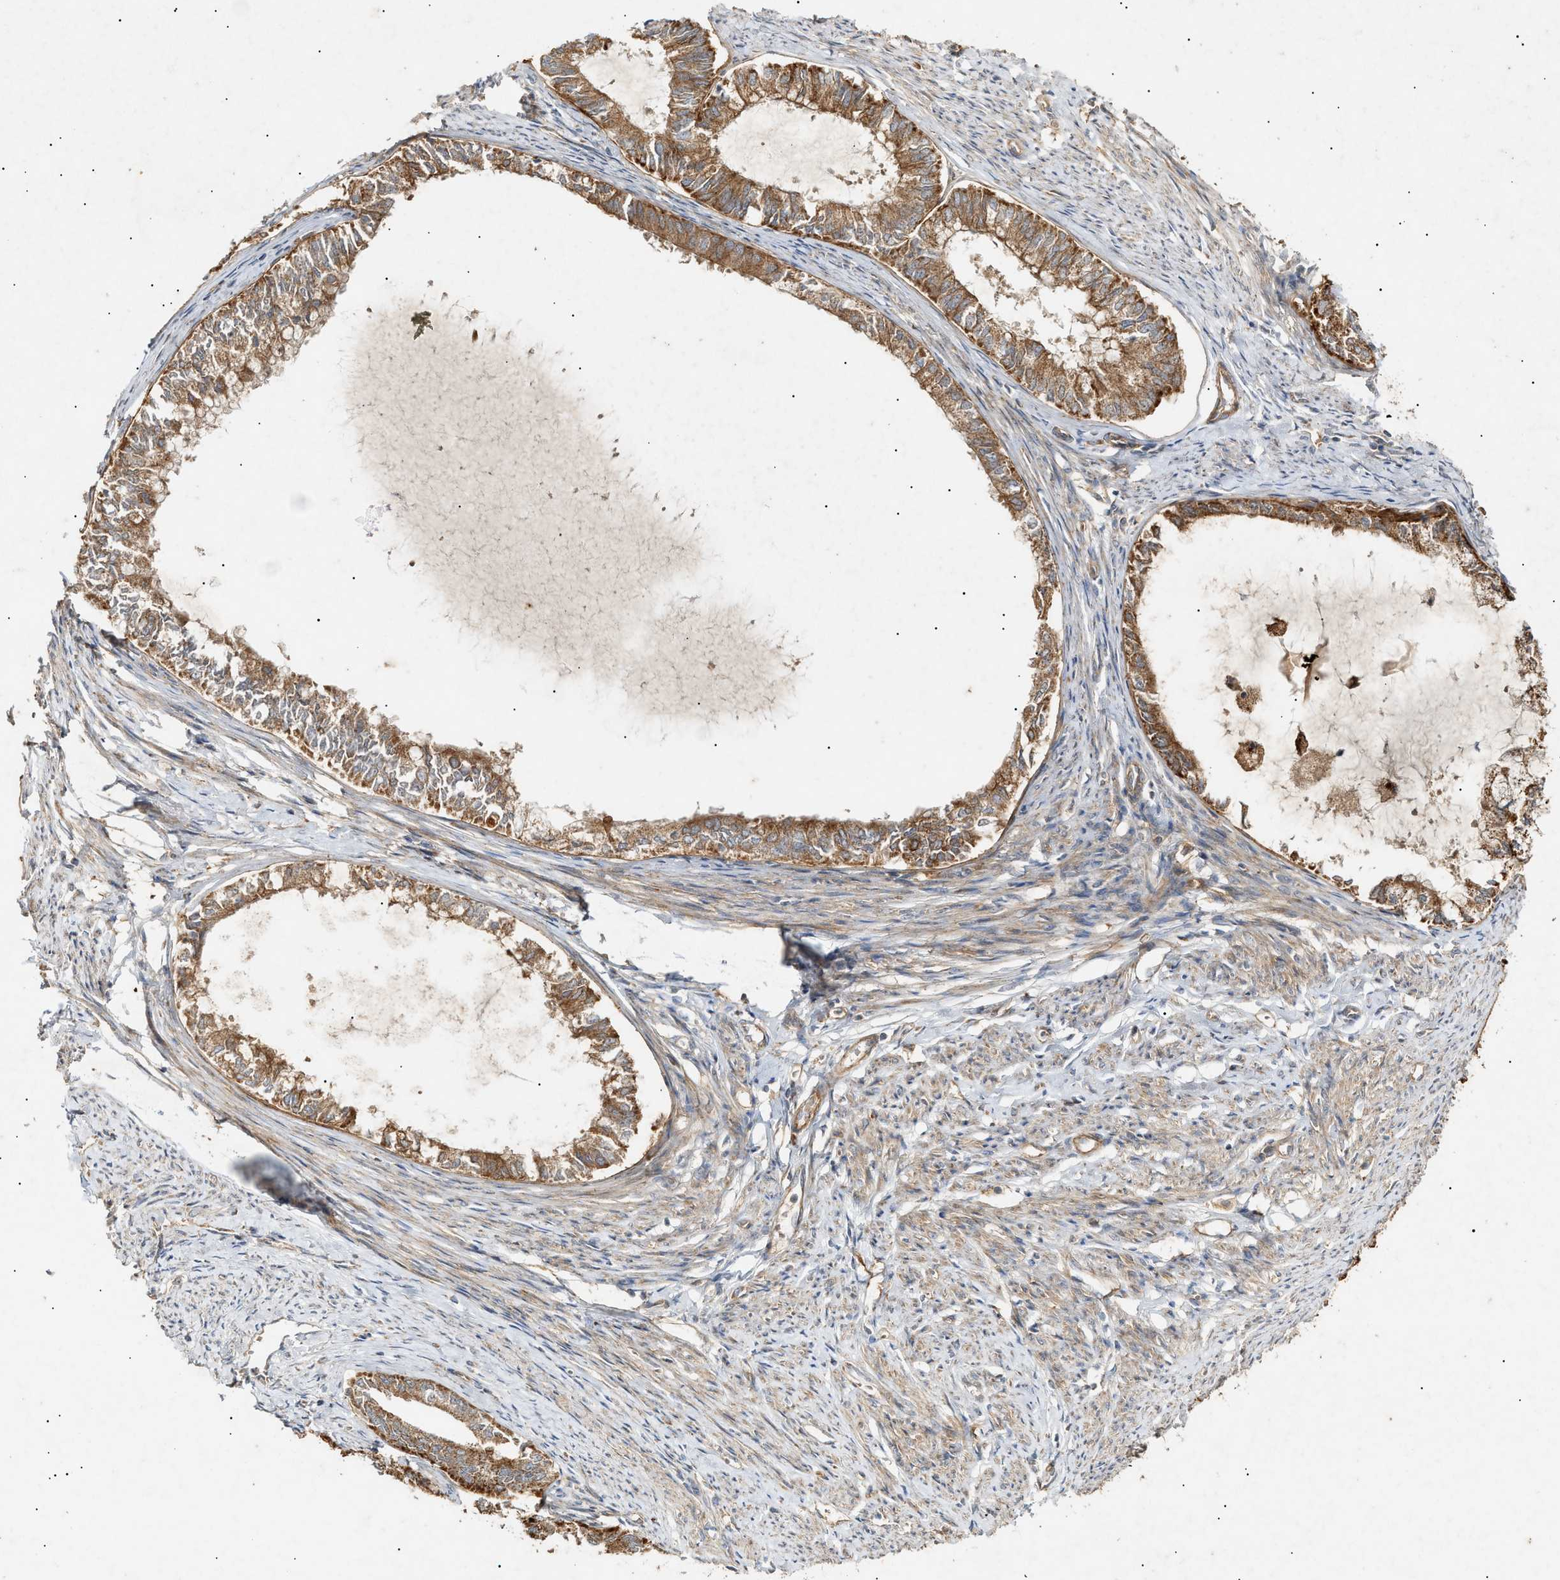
{"staining": {"intensity": "strong", "quantity": ">75%", "location": "cytoplasmic/membranous"}, "tissue": "endometrial cancer", "cell_type": "Tumor cells", "image_type": "cancer", "snomed": [{"axis": "morphology", "description": "Adenocarcinoma, NOS"}, {"axis": "topography", "description": "Endometrium"}], "caption": "Protein analysis of endometrial cancer tissue demonstrates strong cytoplasmic/membranous expression in approximately >75% of tumor cells. Nuclei are stained in blue.", "gene": "MTCH1", "patient": {"sex": "female", "age": 86}}